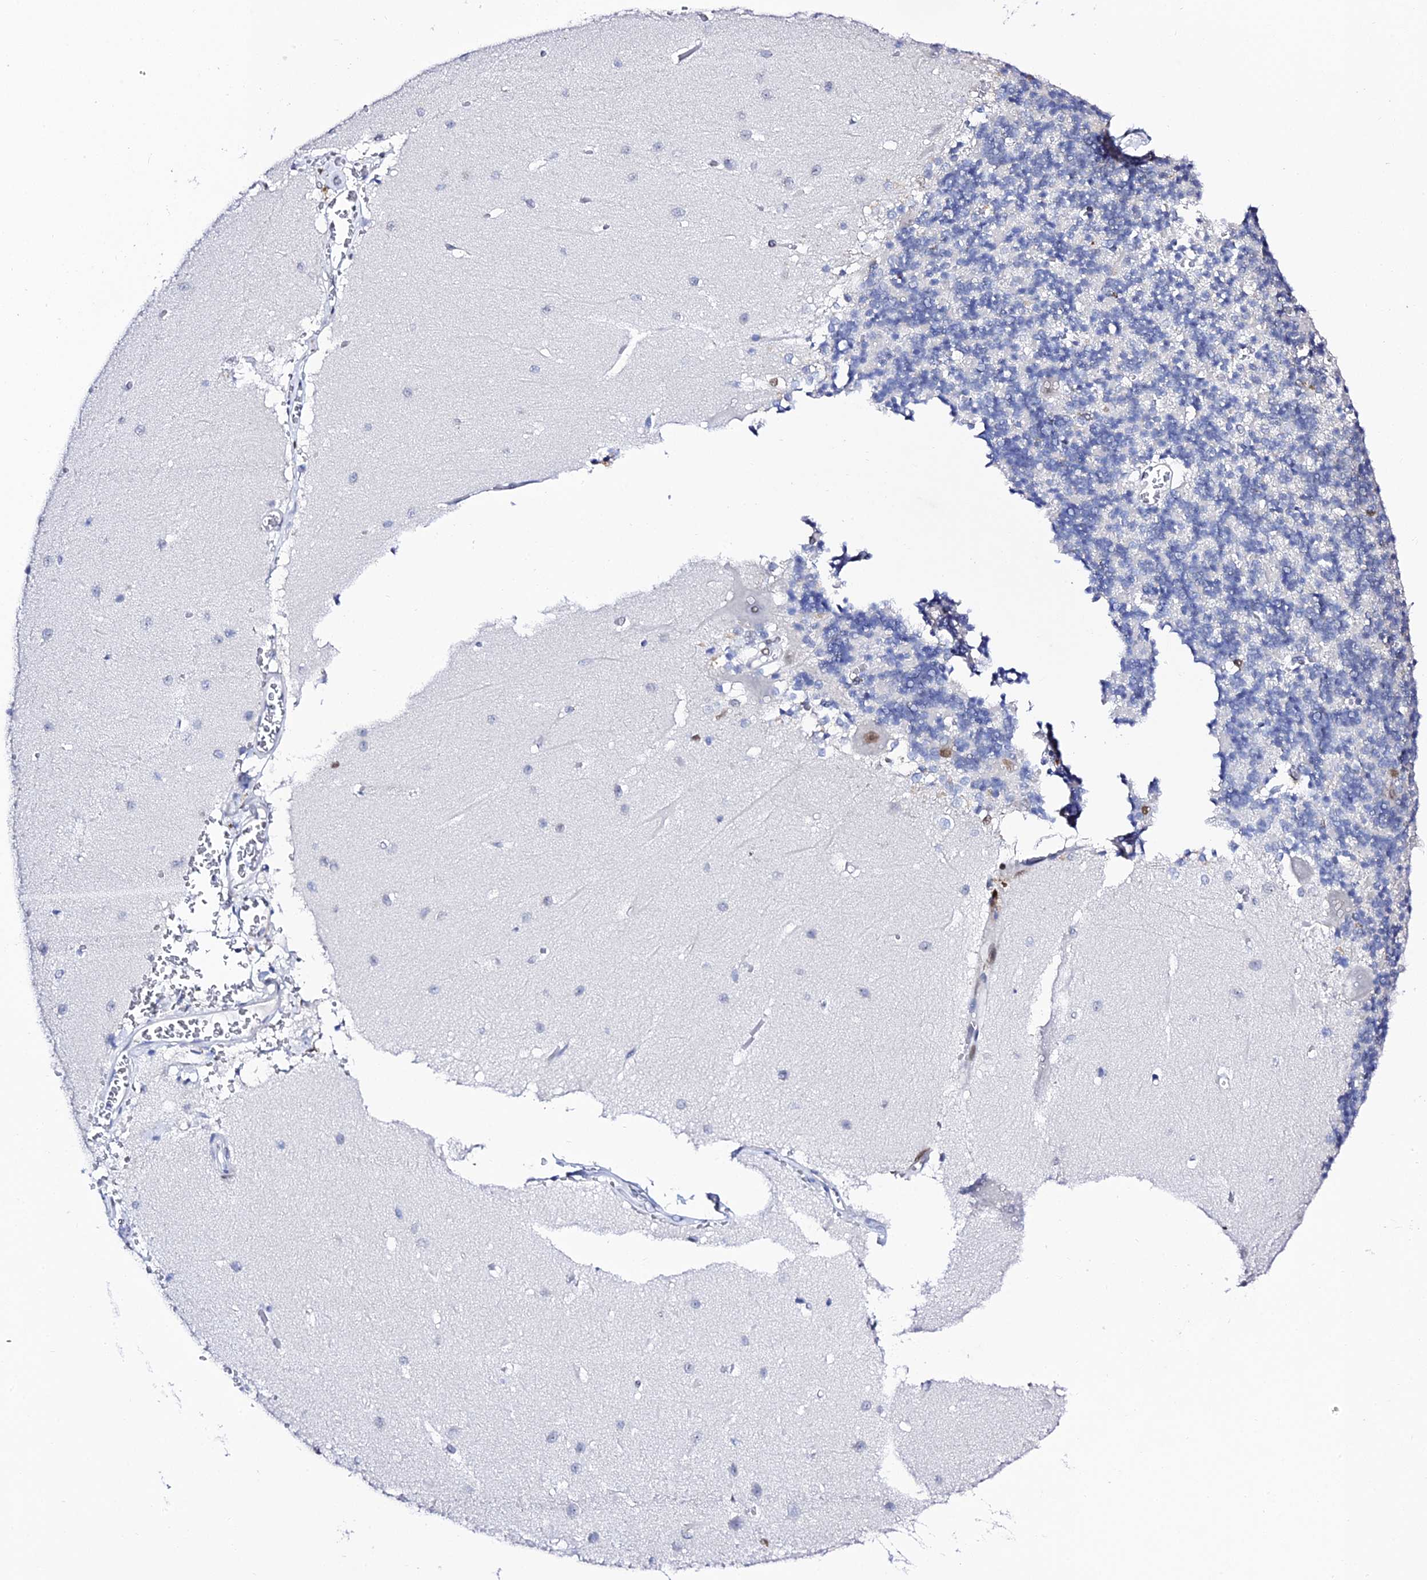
{"staining": {"intensity": "negative", "quantity": "none", "location": "none"}, "tissue": "cerebellum", "cell_type": "Cells in granular layer", "image_type": "normal", "snomed": [{"axis": "morphology", "description": "Normal tissue, NOS"}, {"axis": "topography", "description": "Cerebellum"}], "caption": "IHC of benign human cerebellum reveals no expression in cells in granular layer. (DAB immunohistochemistry, high magnification).", "gene": "POFUT2", "patient": {"sex": "male", "age": 37}}